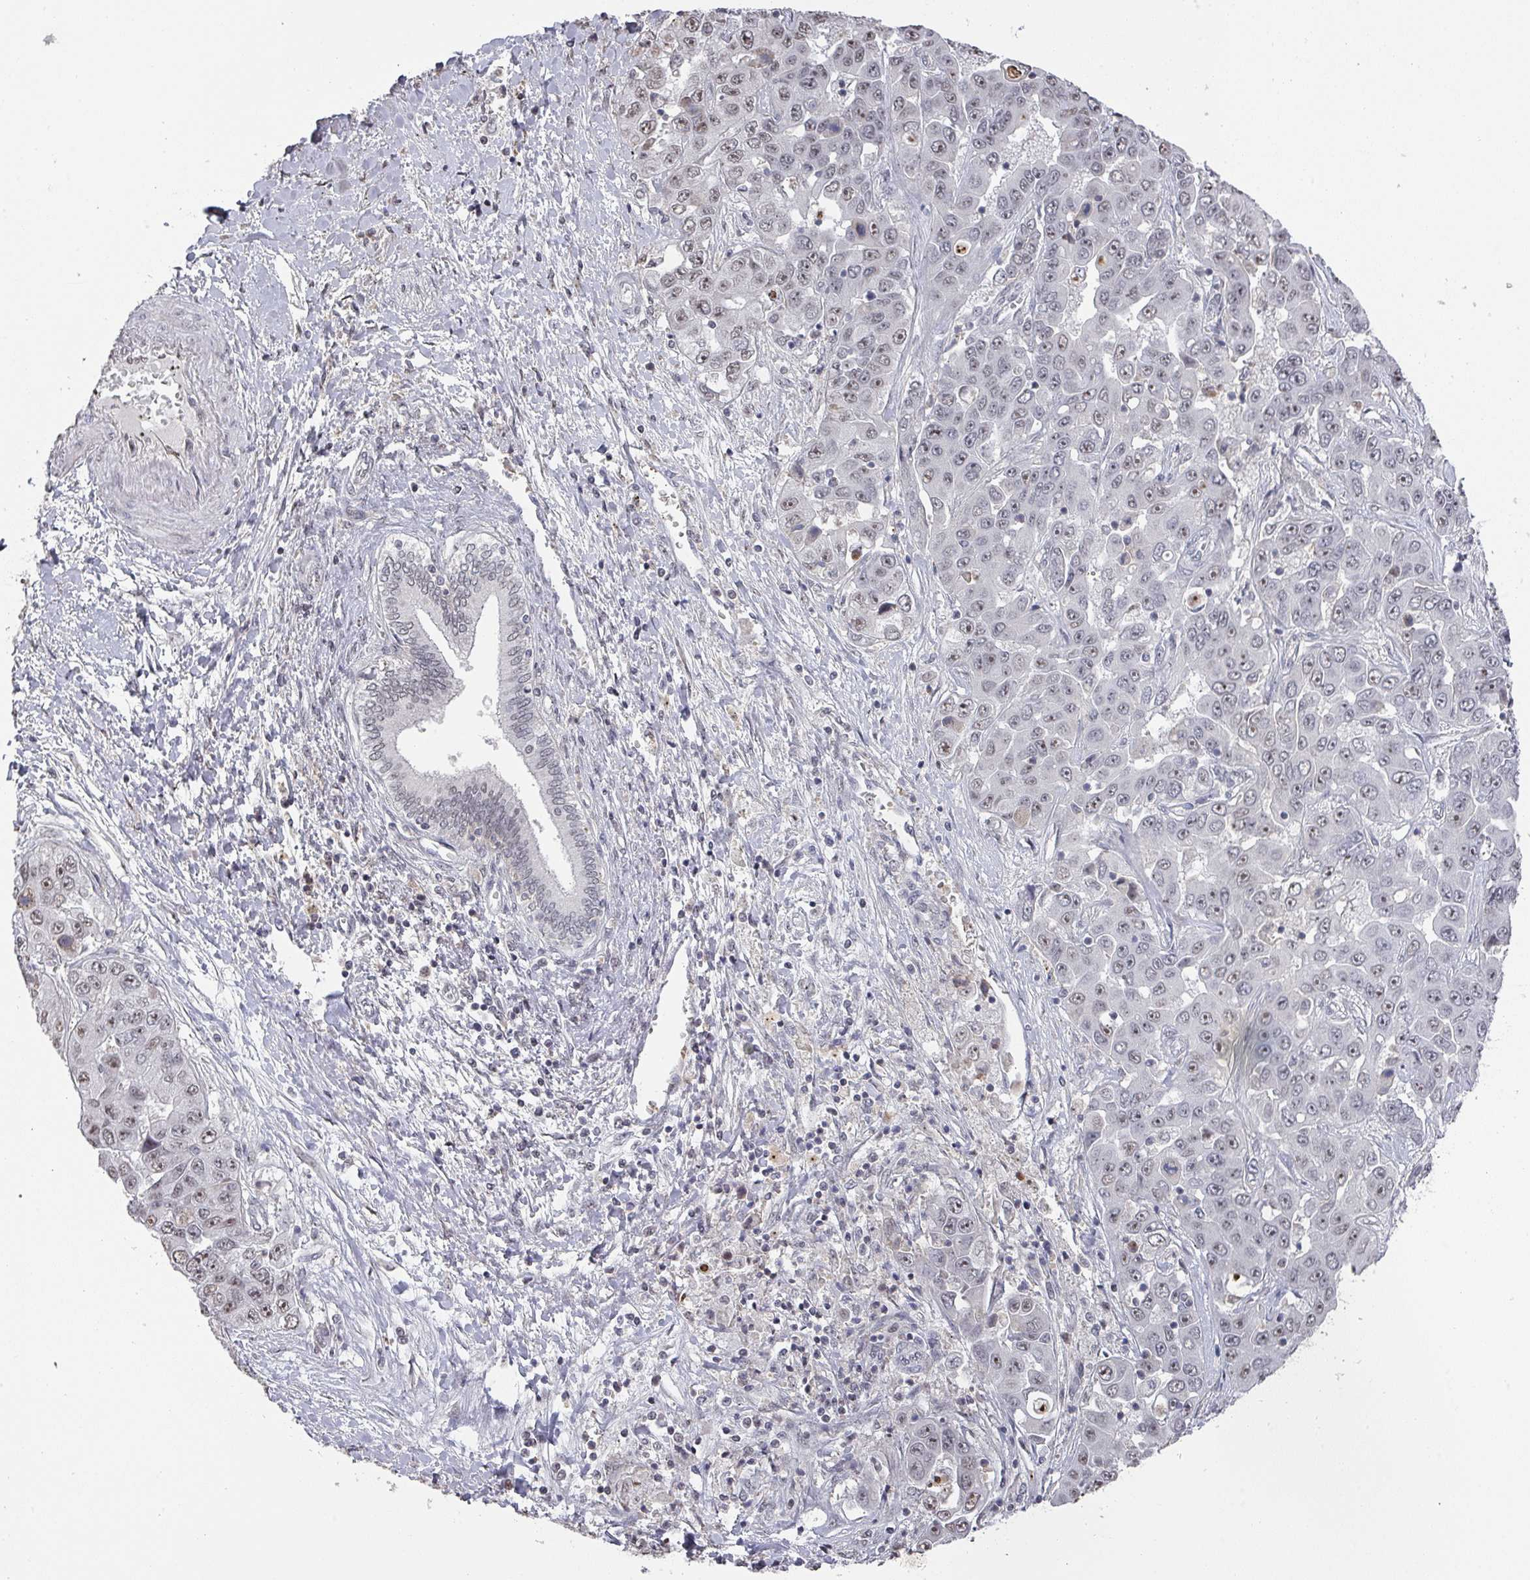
{"staining": {"intensity": "weak", "quantity": "<25%", "location": "nuclear"}, "tissue": "liver cancer", "cell_type": "Tumor cells", "image_type": "cancer", "snomed": [{"axis": "morphology", "description": "Cholangiocarcinoma"}, {"axis": "topography", "description": "Liver"}], "caption": "This is a histopathology image of immunohistochemistry (IHC) staining of liver cholangiocarcinoma, which shows no staining in tumor cells. (DAB (3,3'-diaminobenzidine) IHC with hematoxylin counter stain).", "gene": "ZNF654", "patient": {"sex": "female", "age": 52}}